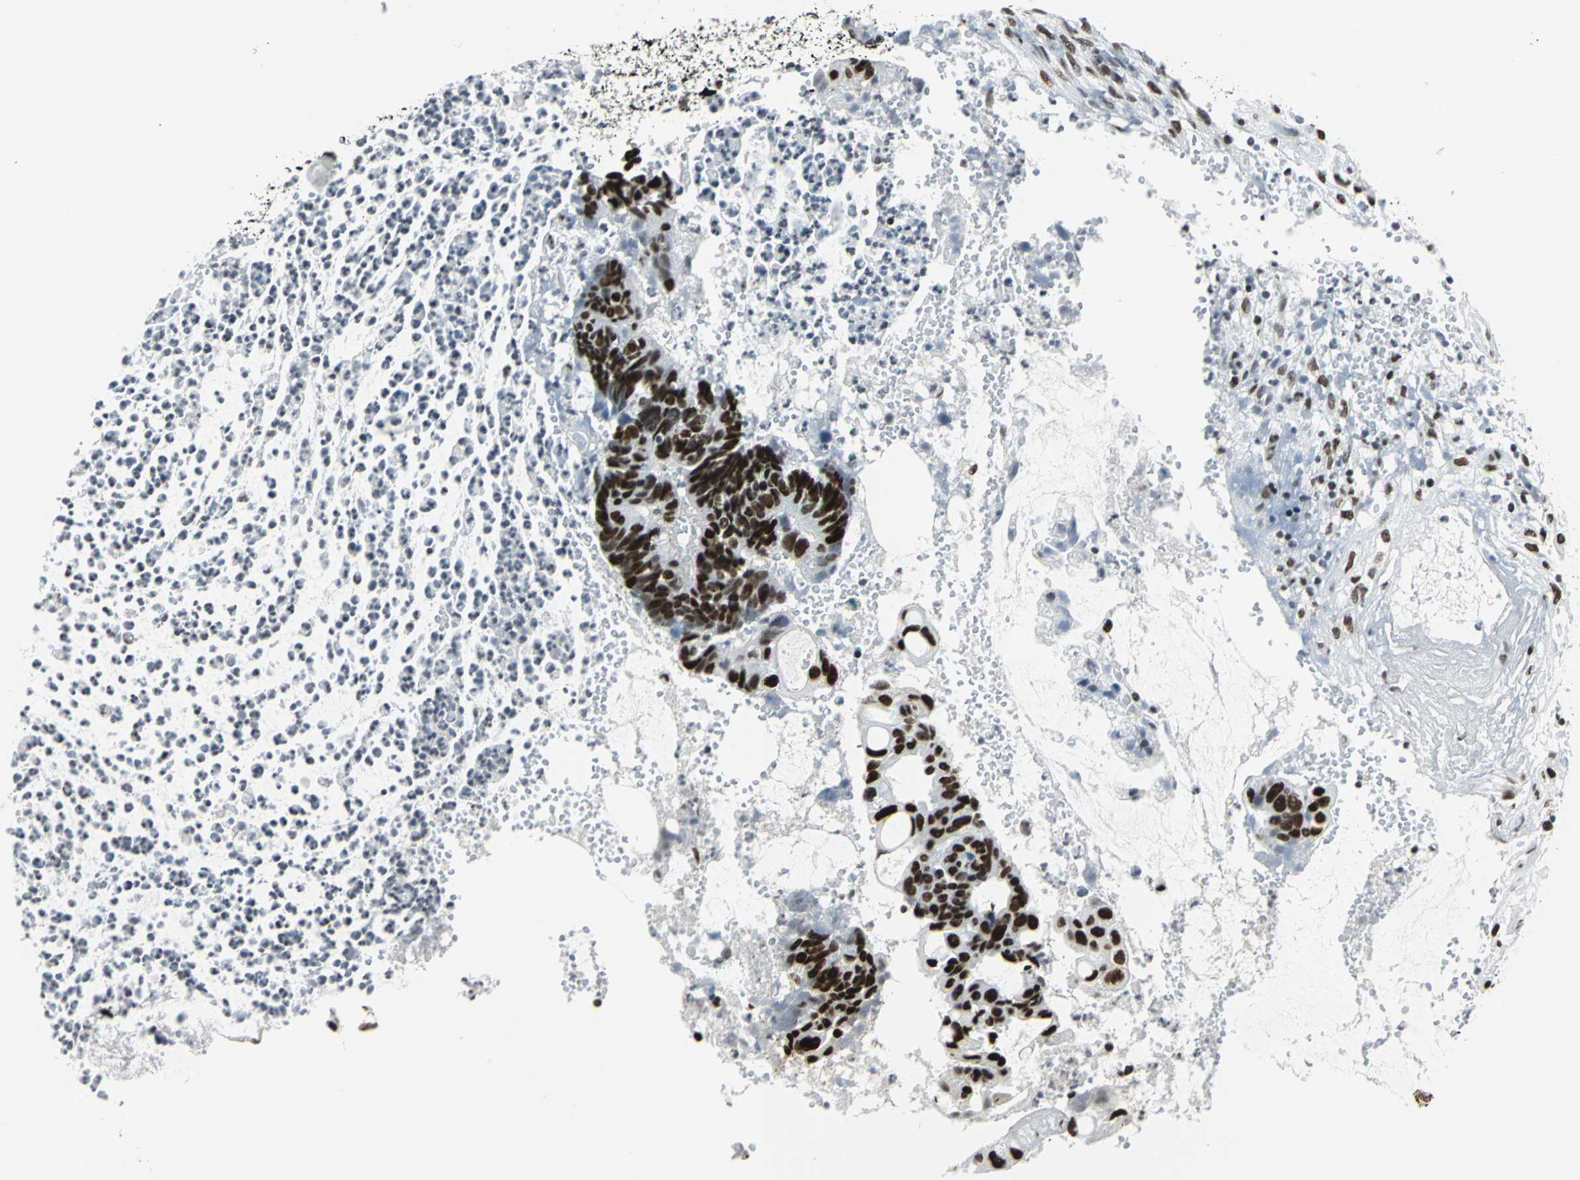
{"staining": {"intensity": "strong", "quantity": ">75%", "location": "nuclear"}, "tissue": "colorectal cancer", "cell_type": "Tumor cells", "image_type": "cancer", "snomed": [{"axis": "morphology", "description": "Adenocarcinoma, NOS"}, {"axis": "topography", "description": "Colon"}], "caption": "Protein staining by immunohistochemistry exhibits strong nuclear expression in approximately >75% of tumor cells in adenocarcinoma (colorectal). (Brightfield microscopy of DAB IHC at high magnification).", "gene": "HDAC2", "patient": {"sex": "female", "age": 57}}